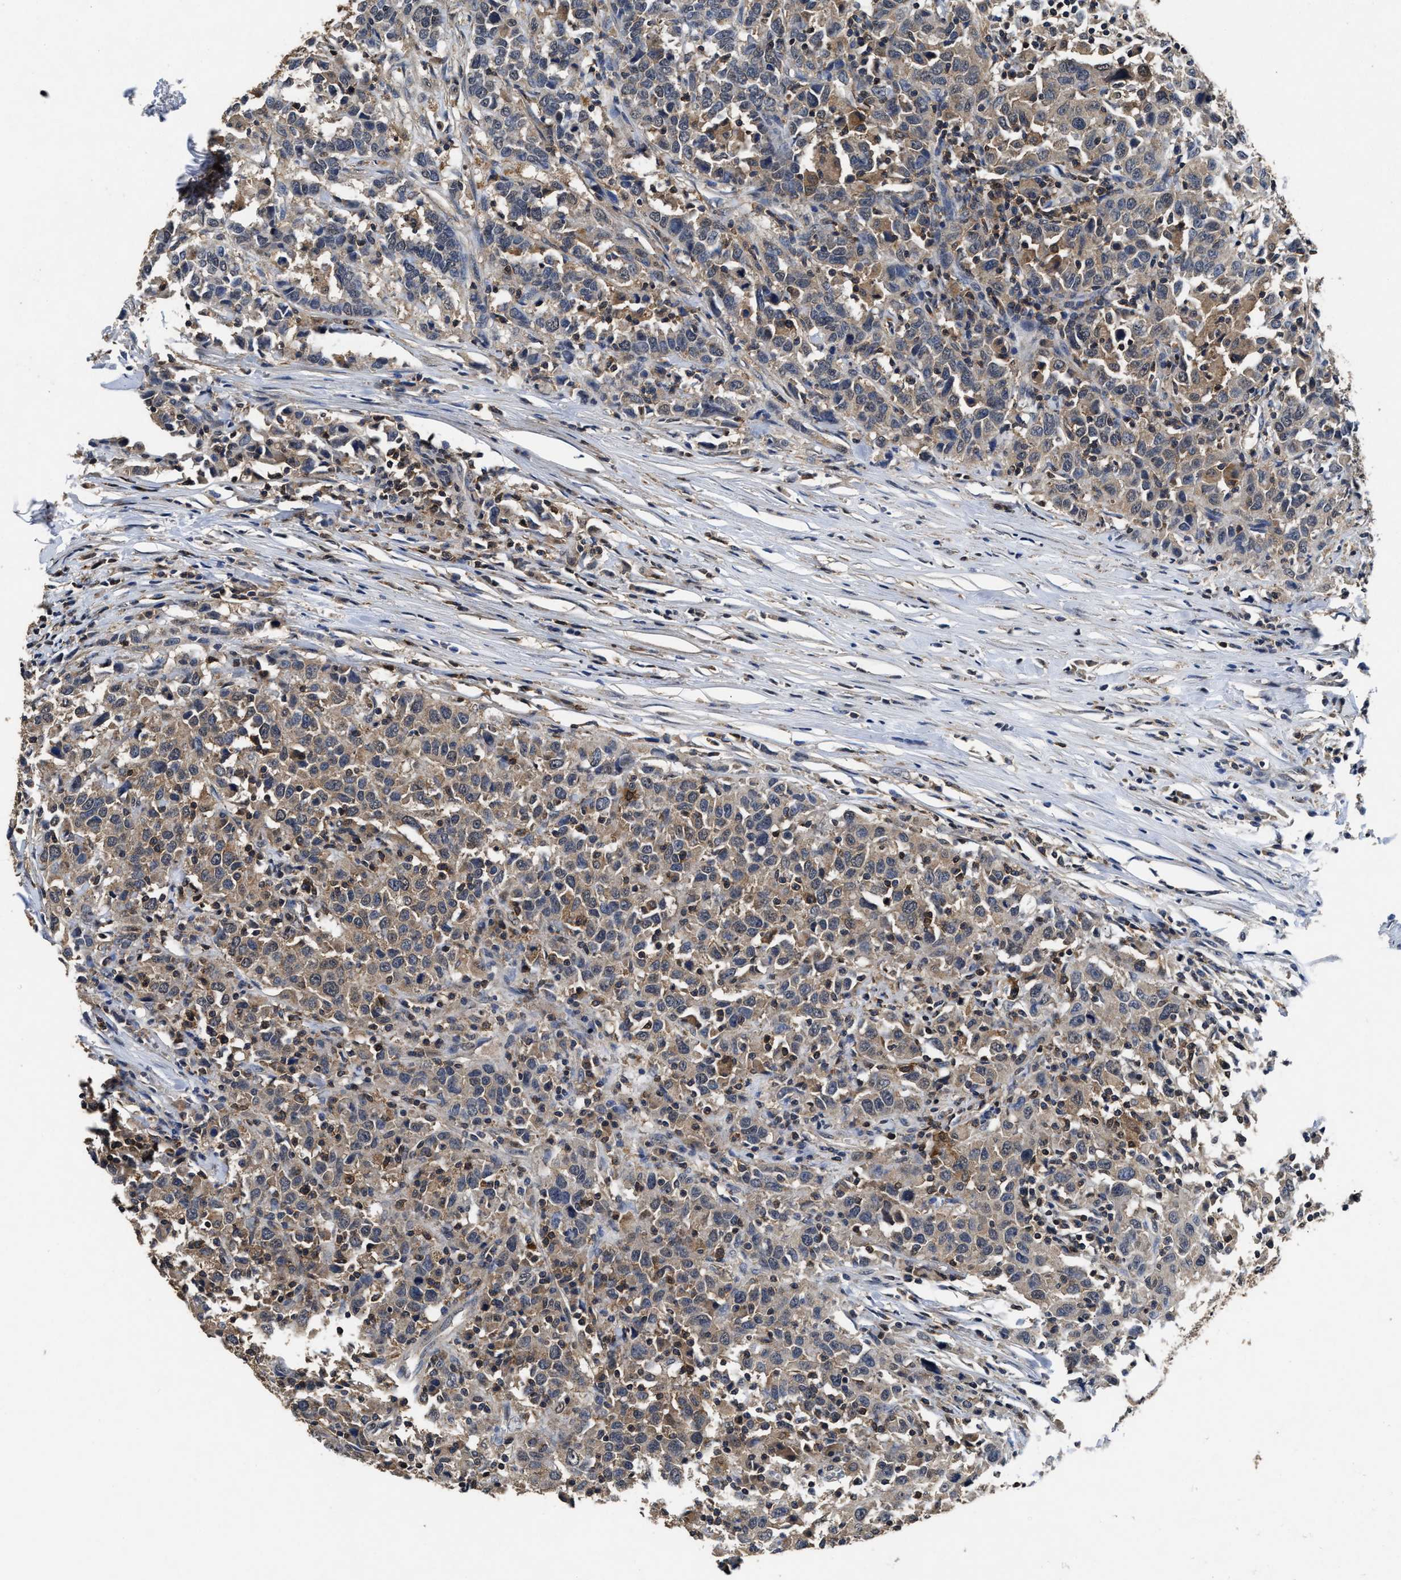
{"staining": {"intensity": "weak", "quantity": ">75%", "location": "cytoplasmic/membranous"}, "tissue": "urothelial cancer", "cell_type": "Tumor cells", "image_type": "cancer", "snomed": [{"axis": "morphology", "description": "Urothelial carcinoma, High grade"}, {"axis": "topography", "description": "Urinary bladder"}], "caption": "High-power microscopy captured an immunohistochemistry (IHC) photomicrograph of urothelial cancer, revealing weak cytoplasmic/membranous expression in approximately >75% of tumor cells. Immunohistochemistry (ihc) stains the protein of interest in brown and the nuclei are stained blue.", "gene": "ACAT2", "patient": {"sex": "male", "age": 61}}